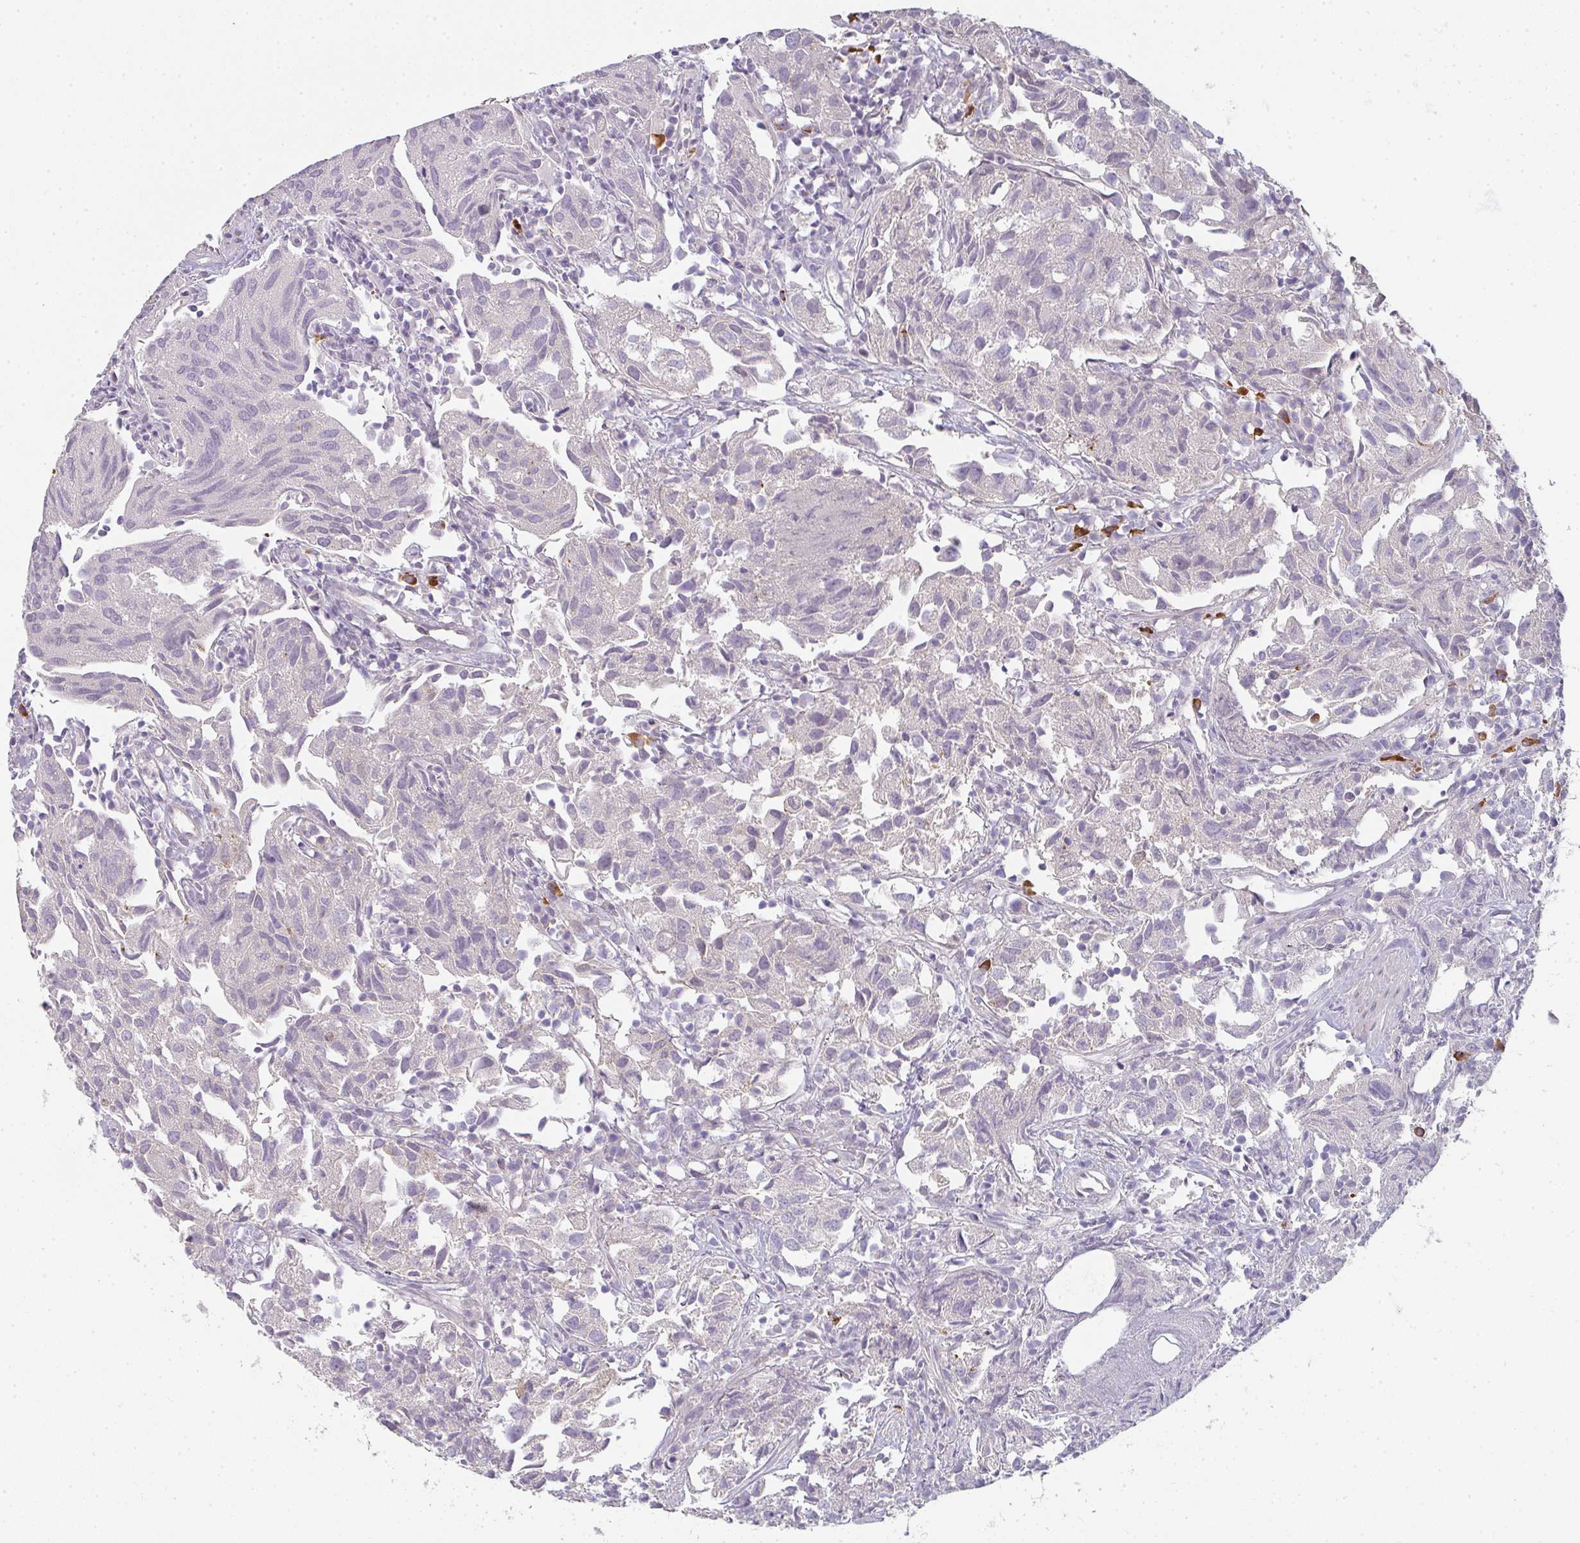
{"staining": {"intensity": "negative", "quantity": "none", "location": "none"}, "tissue": "urothelial cancer", "cell_type": "Tumor cells", "image_type": "cancer", "snomed": [{"axis": "morphology", "description": "Urothelial carcinoma, High grade"}, {"axis": "topography", "description": "Urinary bladder"}], "caption": "The photomicrograph demonstrates no significant expression in tumor cells of high-grade urothelial carcinoma.", "gene": "TNFRSF10A", "patient": {"sex": "female", "age": 75}}